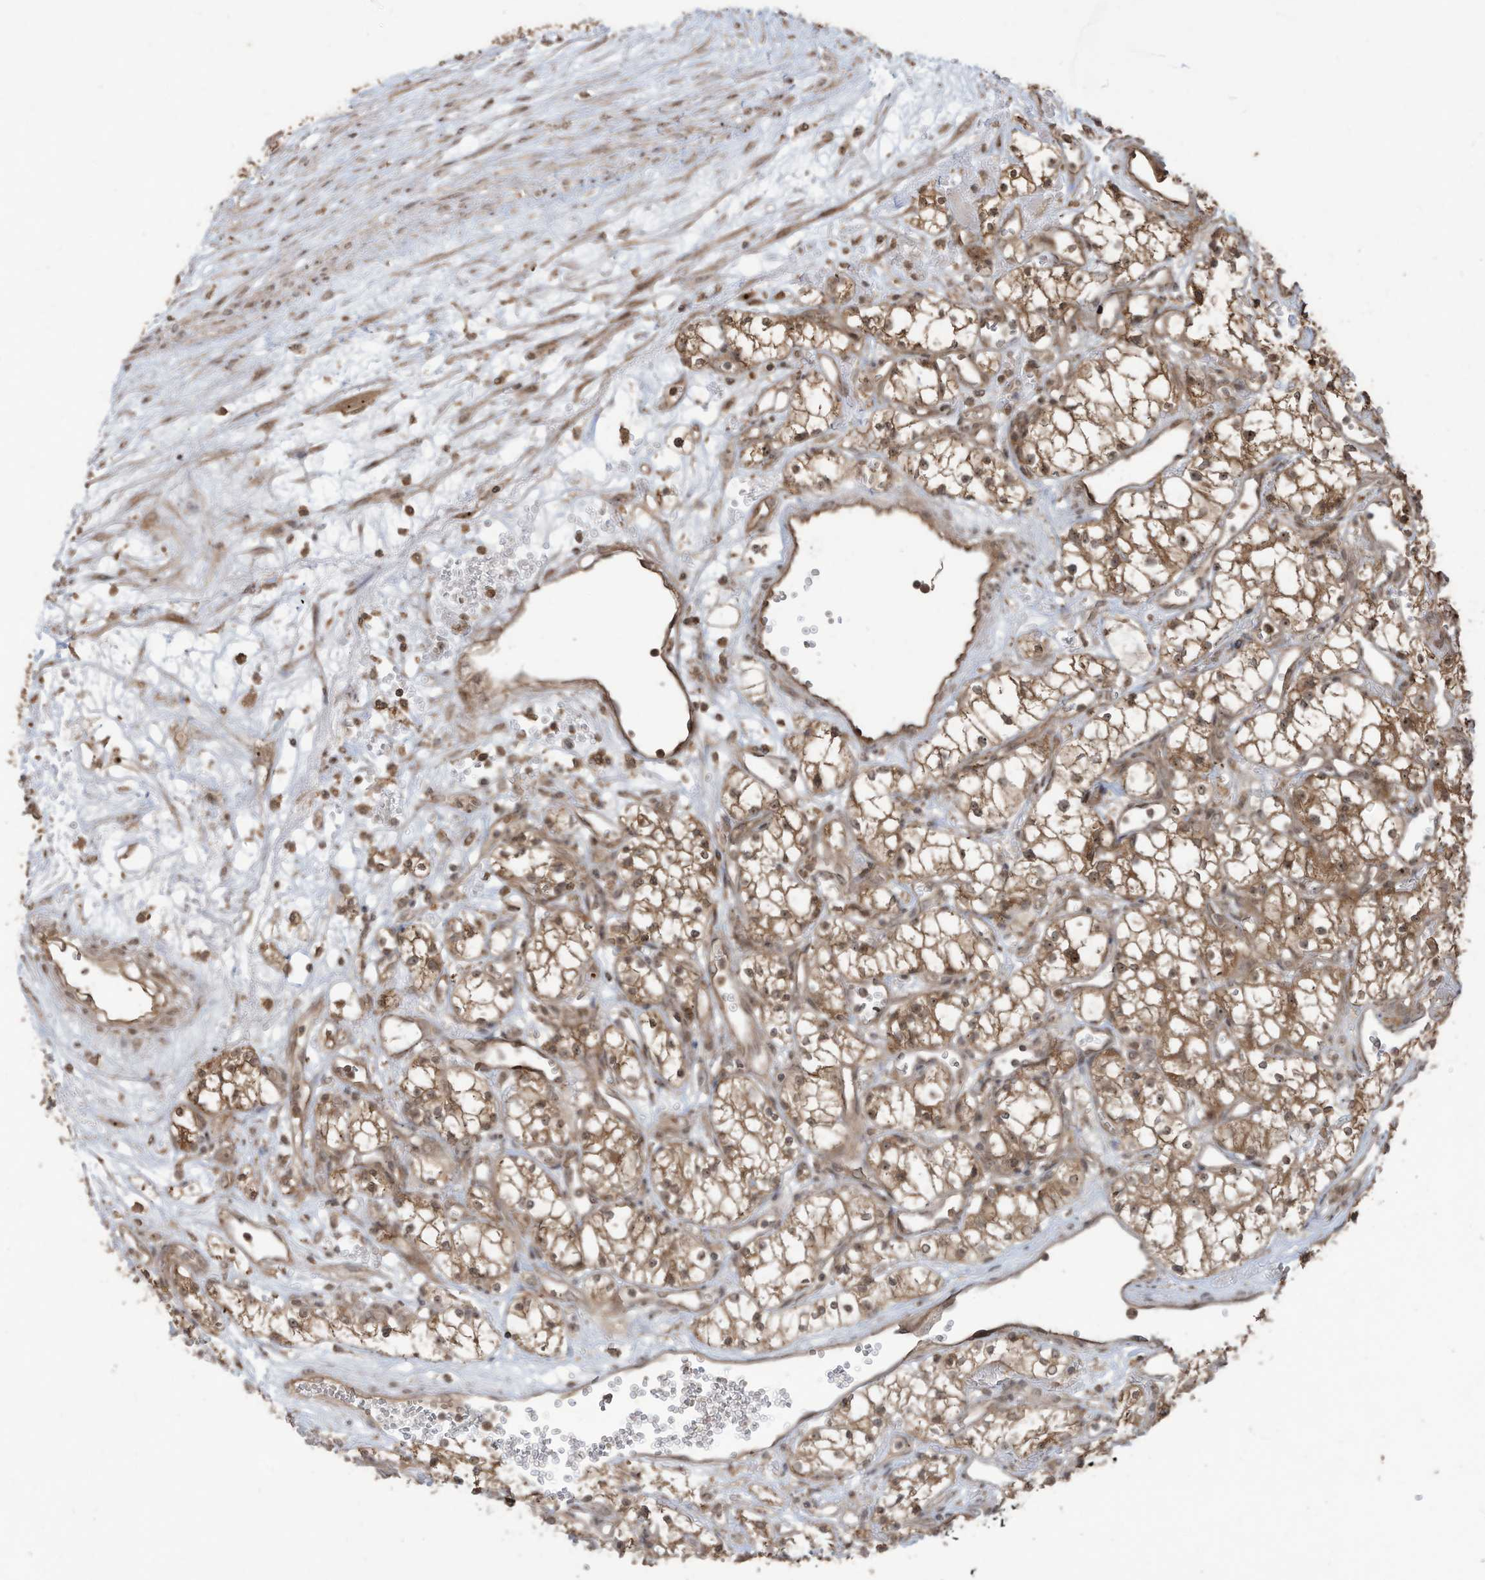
{"staining": {"intensity": "moderate", "quantity": ">75%", "location": "cytoplasmic/membranous"}, "tissue": "renal cancer", "cell_type": "Tumor cells", "image_type": "cancer", "snomed": [{"axis": "morphology", "description": "Adenocarcinoma, NOS"}, {"axis": "topography", "description": "Kidney"}], "caption": "High-power microscopy captured an IHC micrograph of renal adenocarcinoma, revealing moderate cytoplasmic/membranous positivity in about >75% of tumor cells. (Stains: DAB (3,3'-diaminobenzidine) in brown, nuclei in blue, Microscopy: brightfield microscopy at high magnification).", "gene": "CARF", "patient": {"sex": "male", "age": 59}}